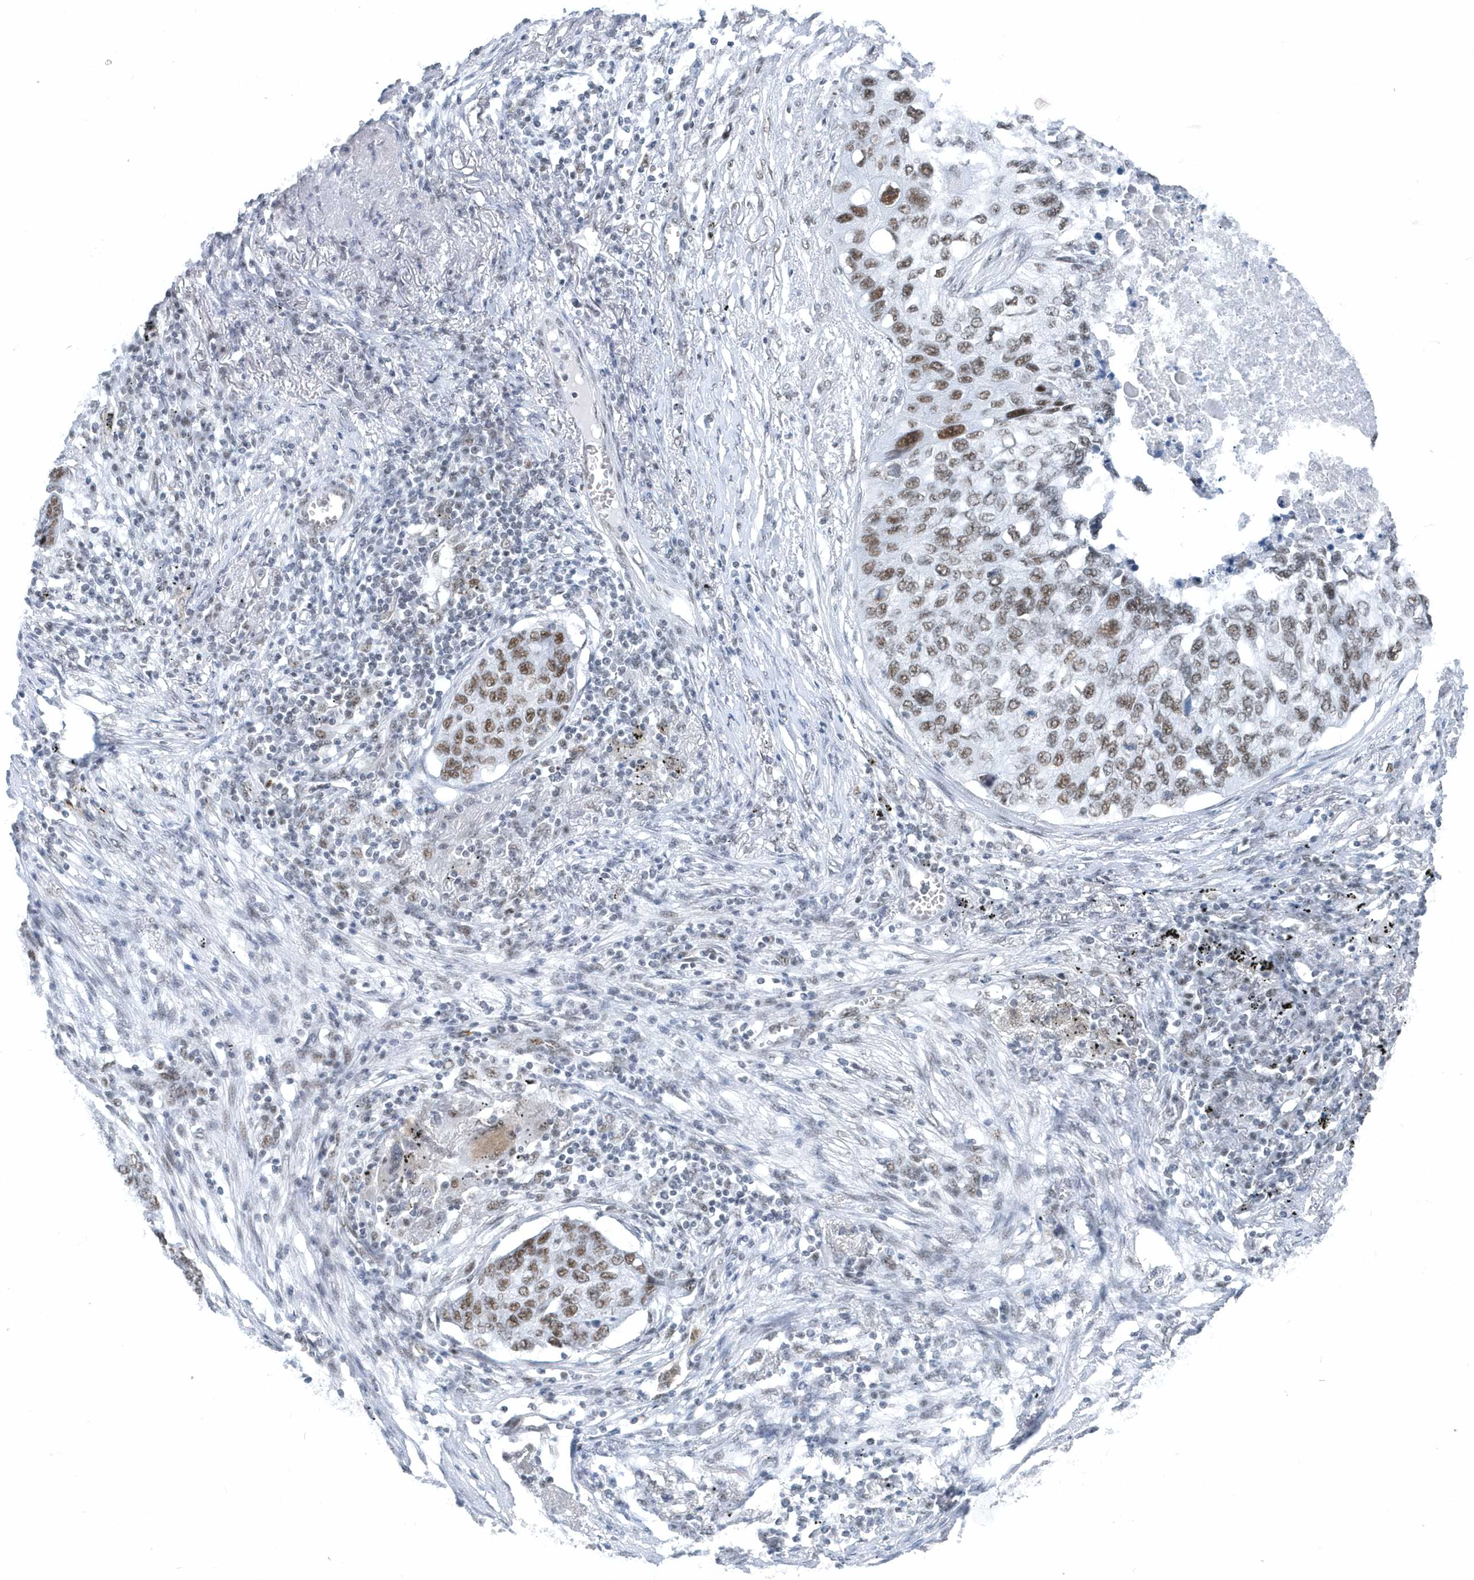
{"staining": {"intensity": "moderate", "quantity": ">75%", "location": "nuclear"}, "tissue": "lung cancer", "cell_type": "Tumor cells", "image_type": "cancer", "snomed": [{"axis": "morphology", "description": "Squamous cell carcinoma, NOS"}, {"axis": "topography", "description": "Lung"}], "caption": "A medium amount of moderate nuclear staining is present in about >75% of tumor cells in lung squamous cell carcinoma tissue.", "gene": "FIP1L1", "patient": {"sex": "female", "age": 63}}